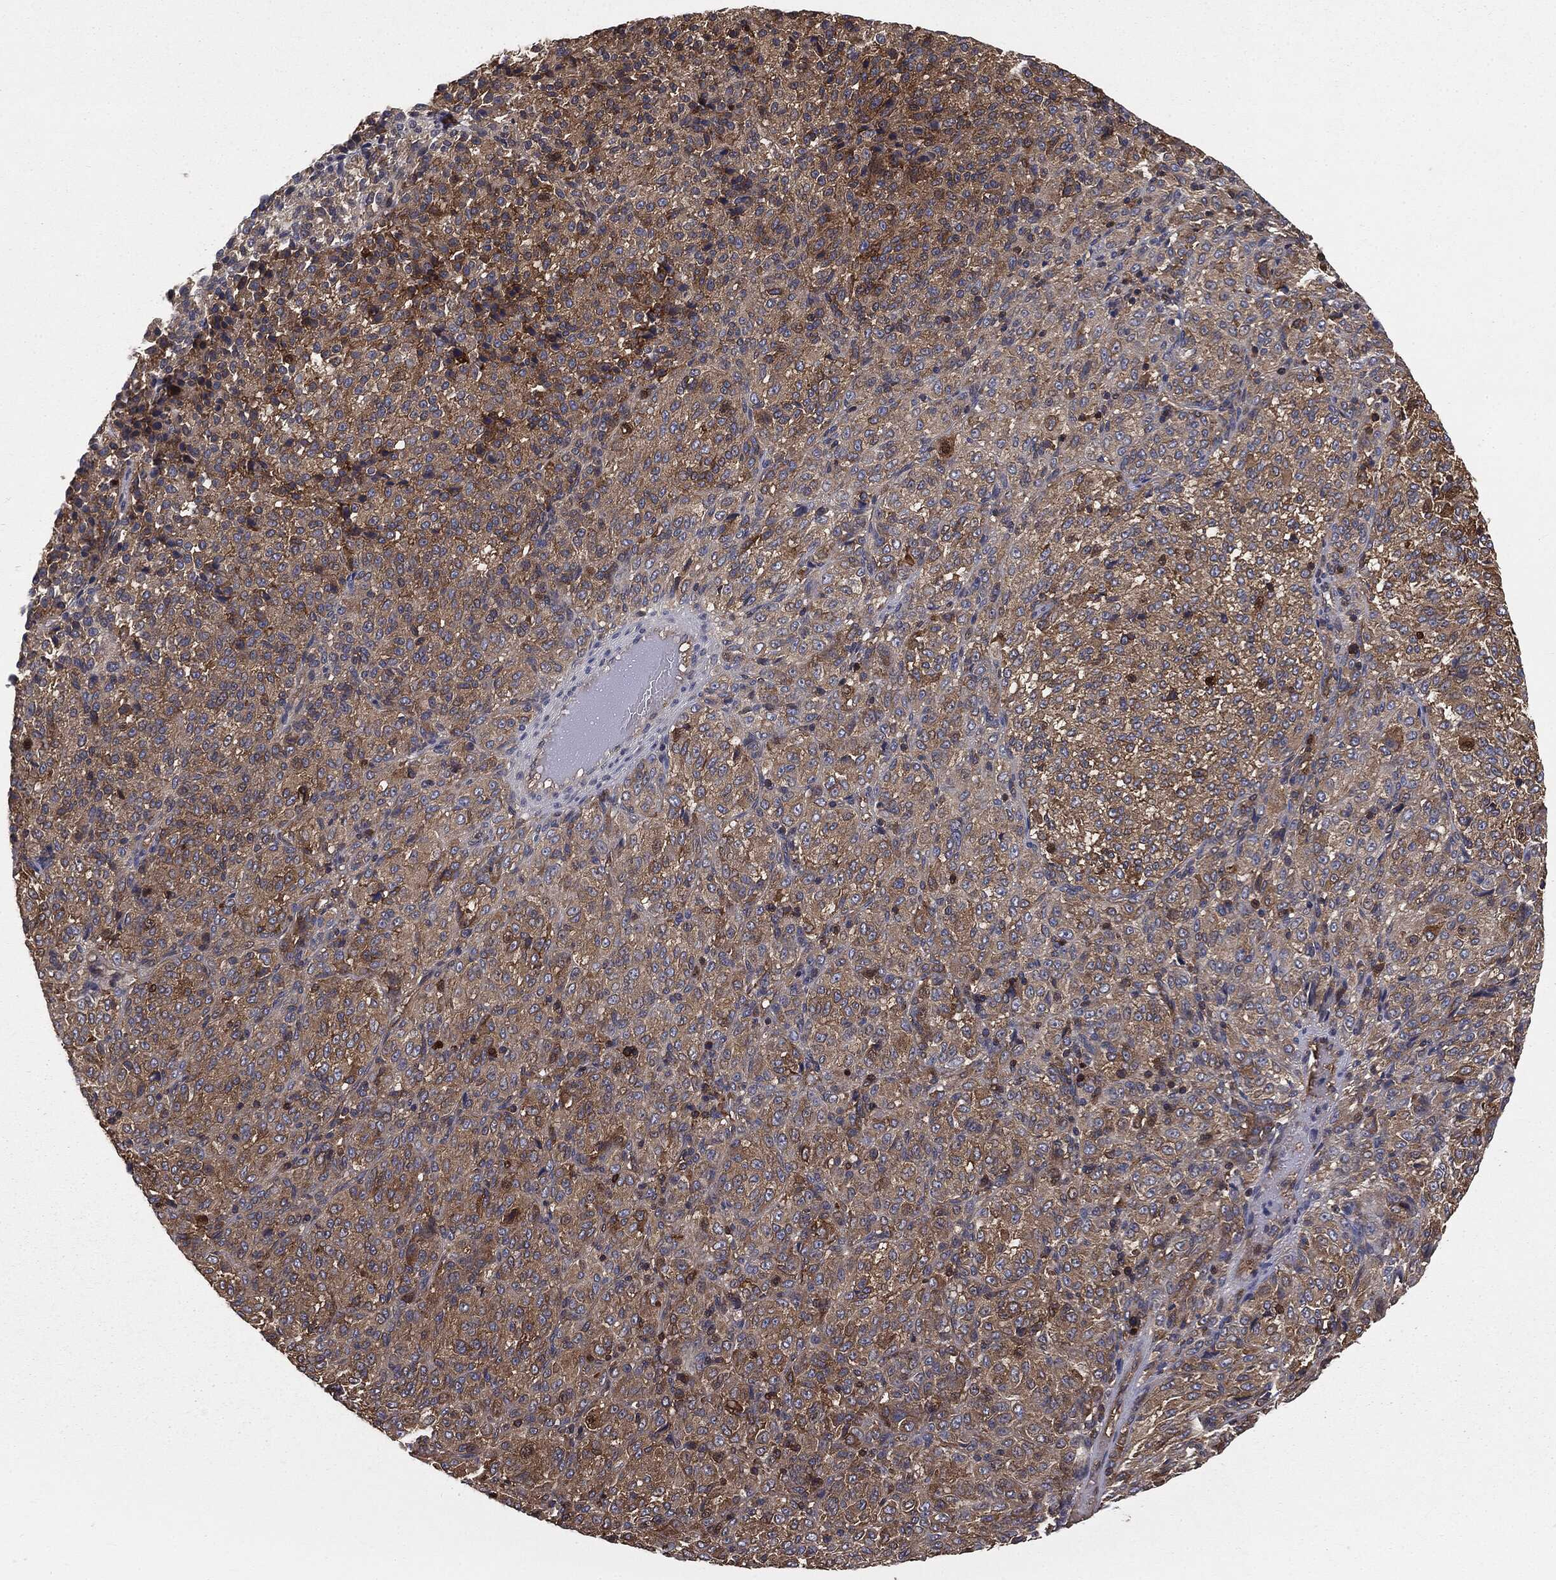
{"staining": {"intensity": "moderate", "quantity": "25%-75%", "location": "cytoplasmic/membranous"}, "tissue": "melanoma", "cell_type": "Tumor cells", "image_type": "cancer", "snomed": [{"axis": "morphology", "description": "Malignant melanoma, Metastatic site"}, {"axis": "topography", "description": "Brain"}], "caption": "High-power microscopy captured an immunohistochemistry micrograph of malignant melanoma (metastatic site), revealing moderate cytoplasmic/membranous expression in about 25%-75% of tumor cells.", "gene": "GNB5", "patient": {"sex": "female", "age": 56}}